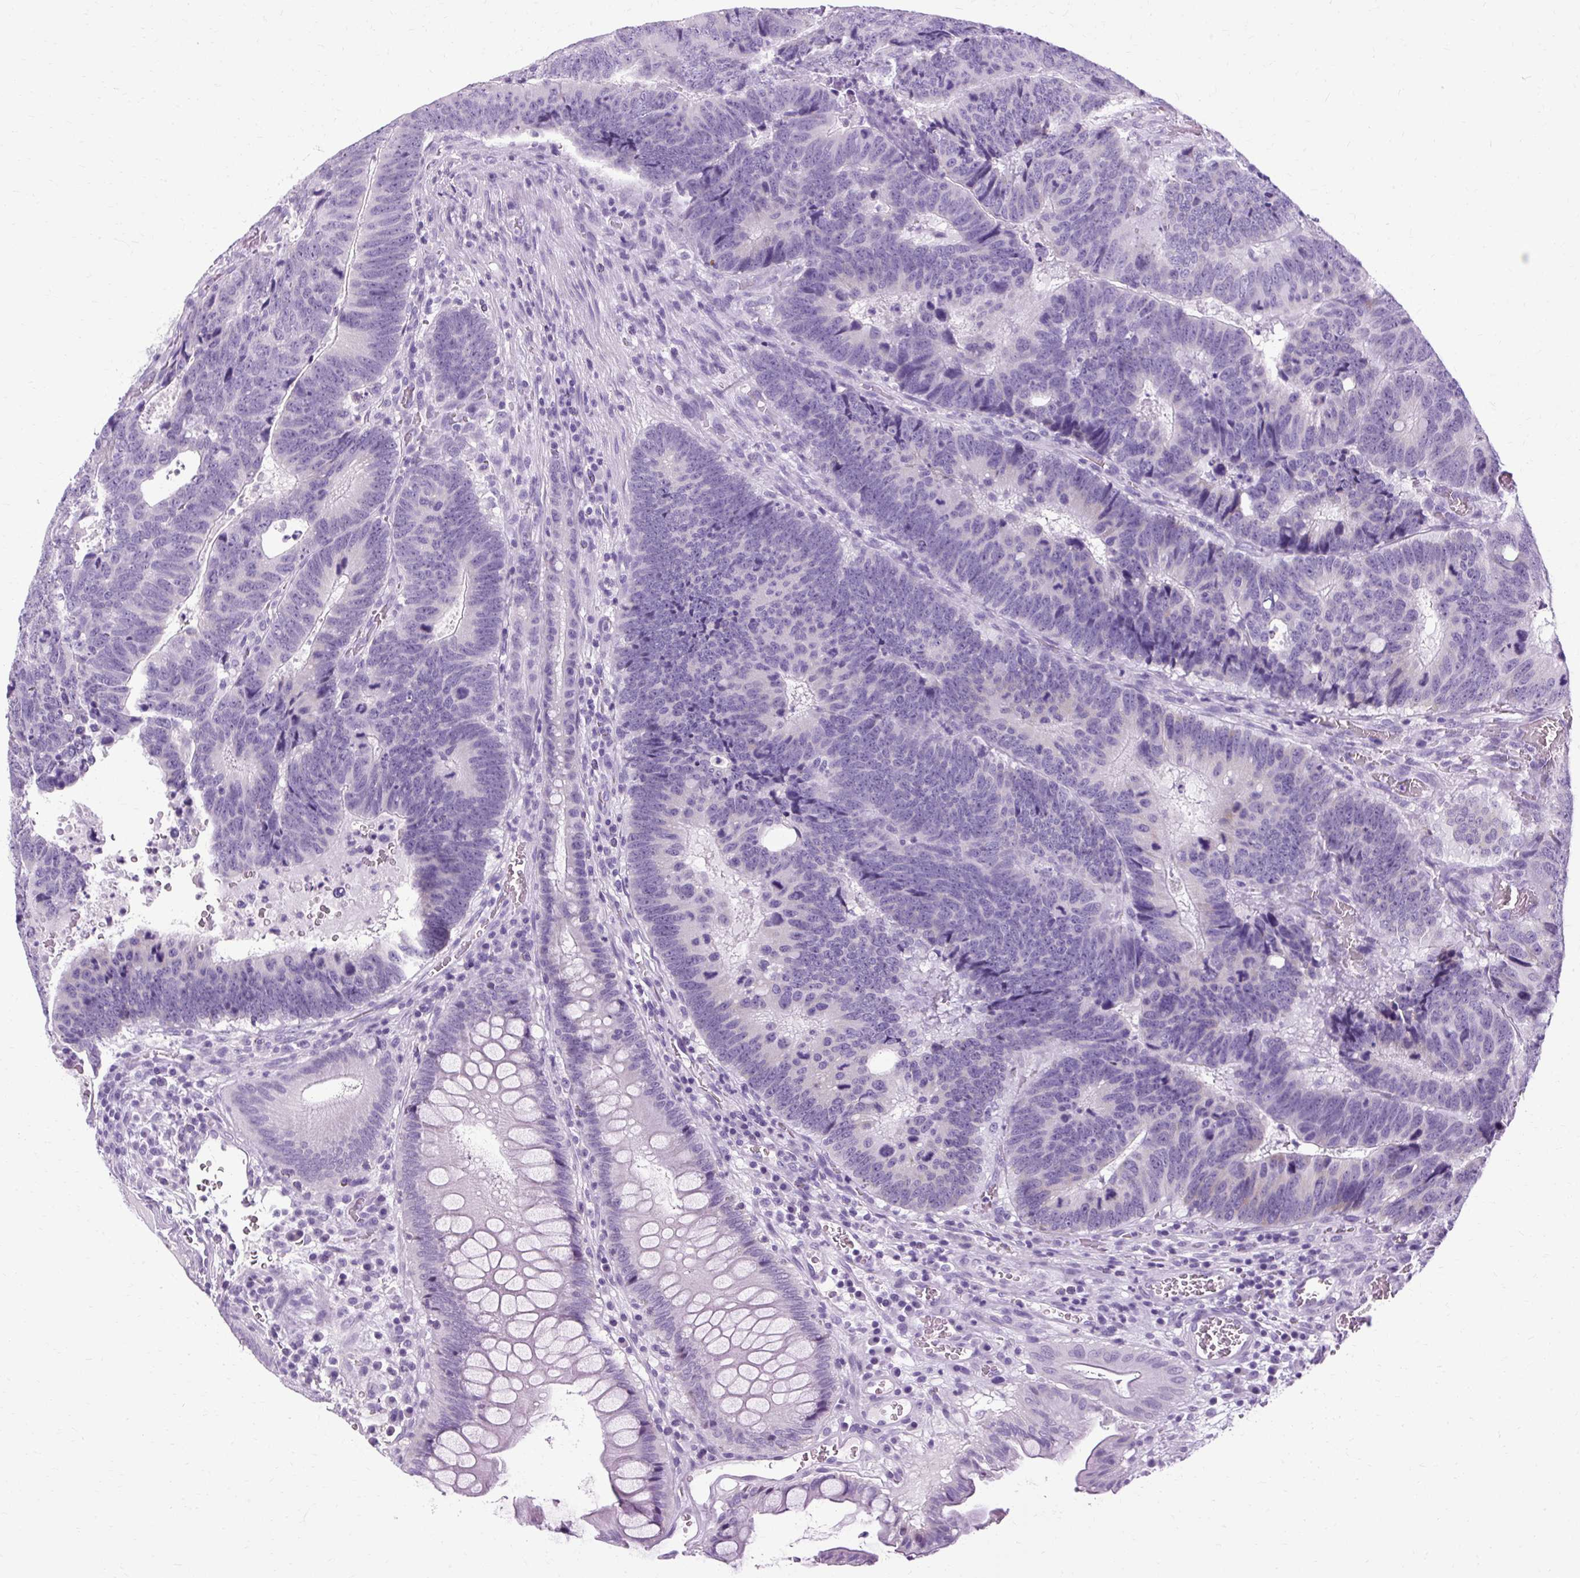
{"staining": {"intensity": "negative", "quantity": "none", "location": "none"}, "tissue": "colorectal cancer", "cell_type": "Tumor cells", "image_type": "cancer", "snomed": [{"axis": "morphology", "description": "Adenocarcinoma, NOS"}, {"axis": "topography", "description": "Colon"}], "caption": "An immunohistochemistry (IHC) image of adenocarcinoma (colorectal) is shown. There is no staining in tumor cells of adenocarcinoma (colorectal). Nuclei are stained in blue.", "gene": "B3GNT4", "patient": {"sex": "male", "age": 62}}